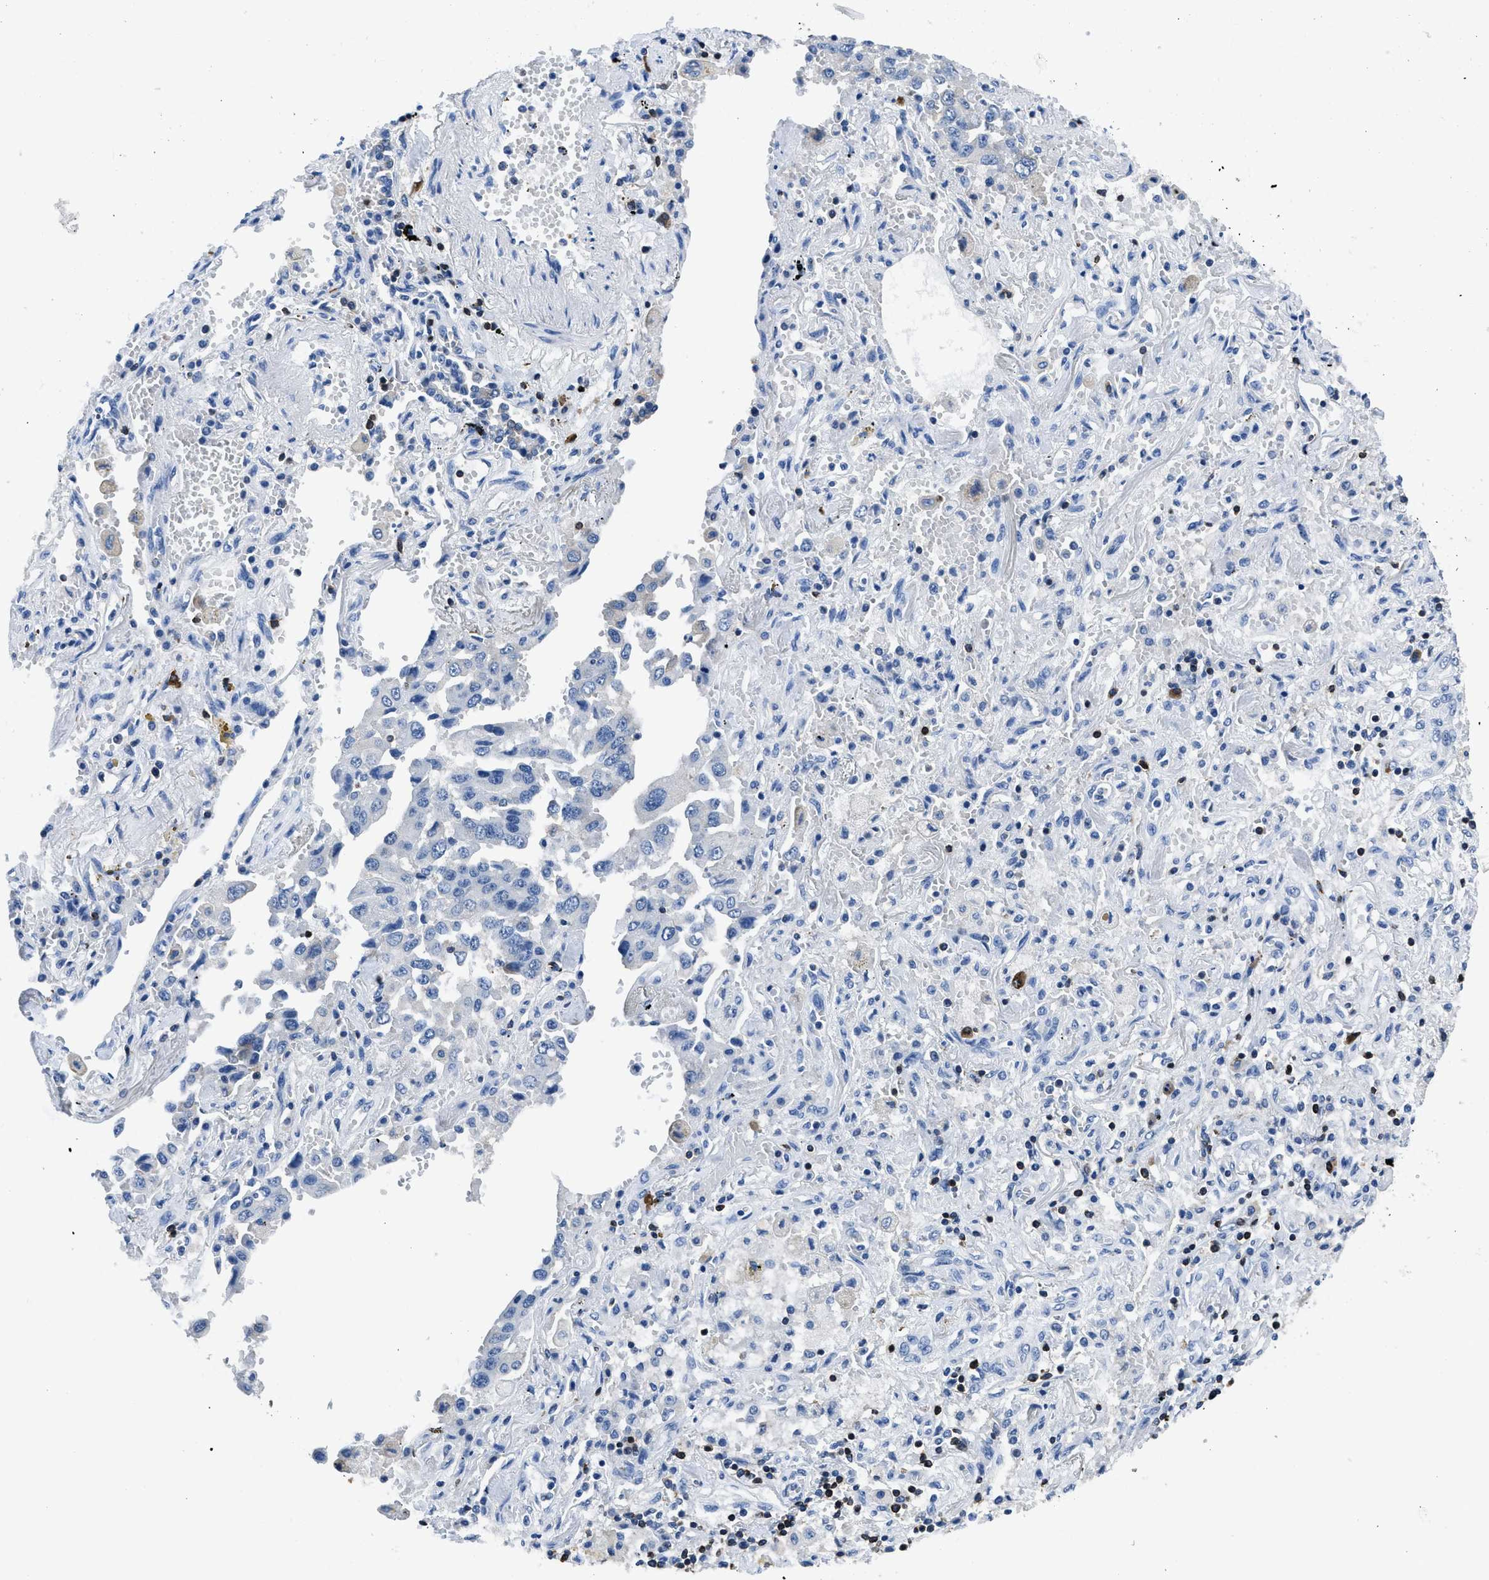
{"staining": {"intensity": "negative", "quantity": "none", "location": "none"}, "tissue": "lung cancer", "cell_type": "Tumor cells", "image_type": "cancer", "snomed": [{"axis": "morphology", "description": "Adenocarcinoma, NOS"}, {"axis": "topography", "description": "Lung"}], "caption": "Immunohistochemistry of adenocarcinoma (lung) shows no staining in tumor cells.", "gene": "ITGA3", "patient": {"sex": "female", "age": 65}}